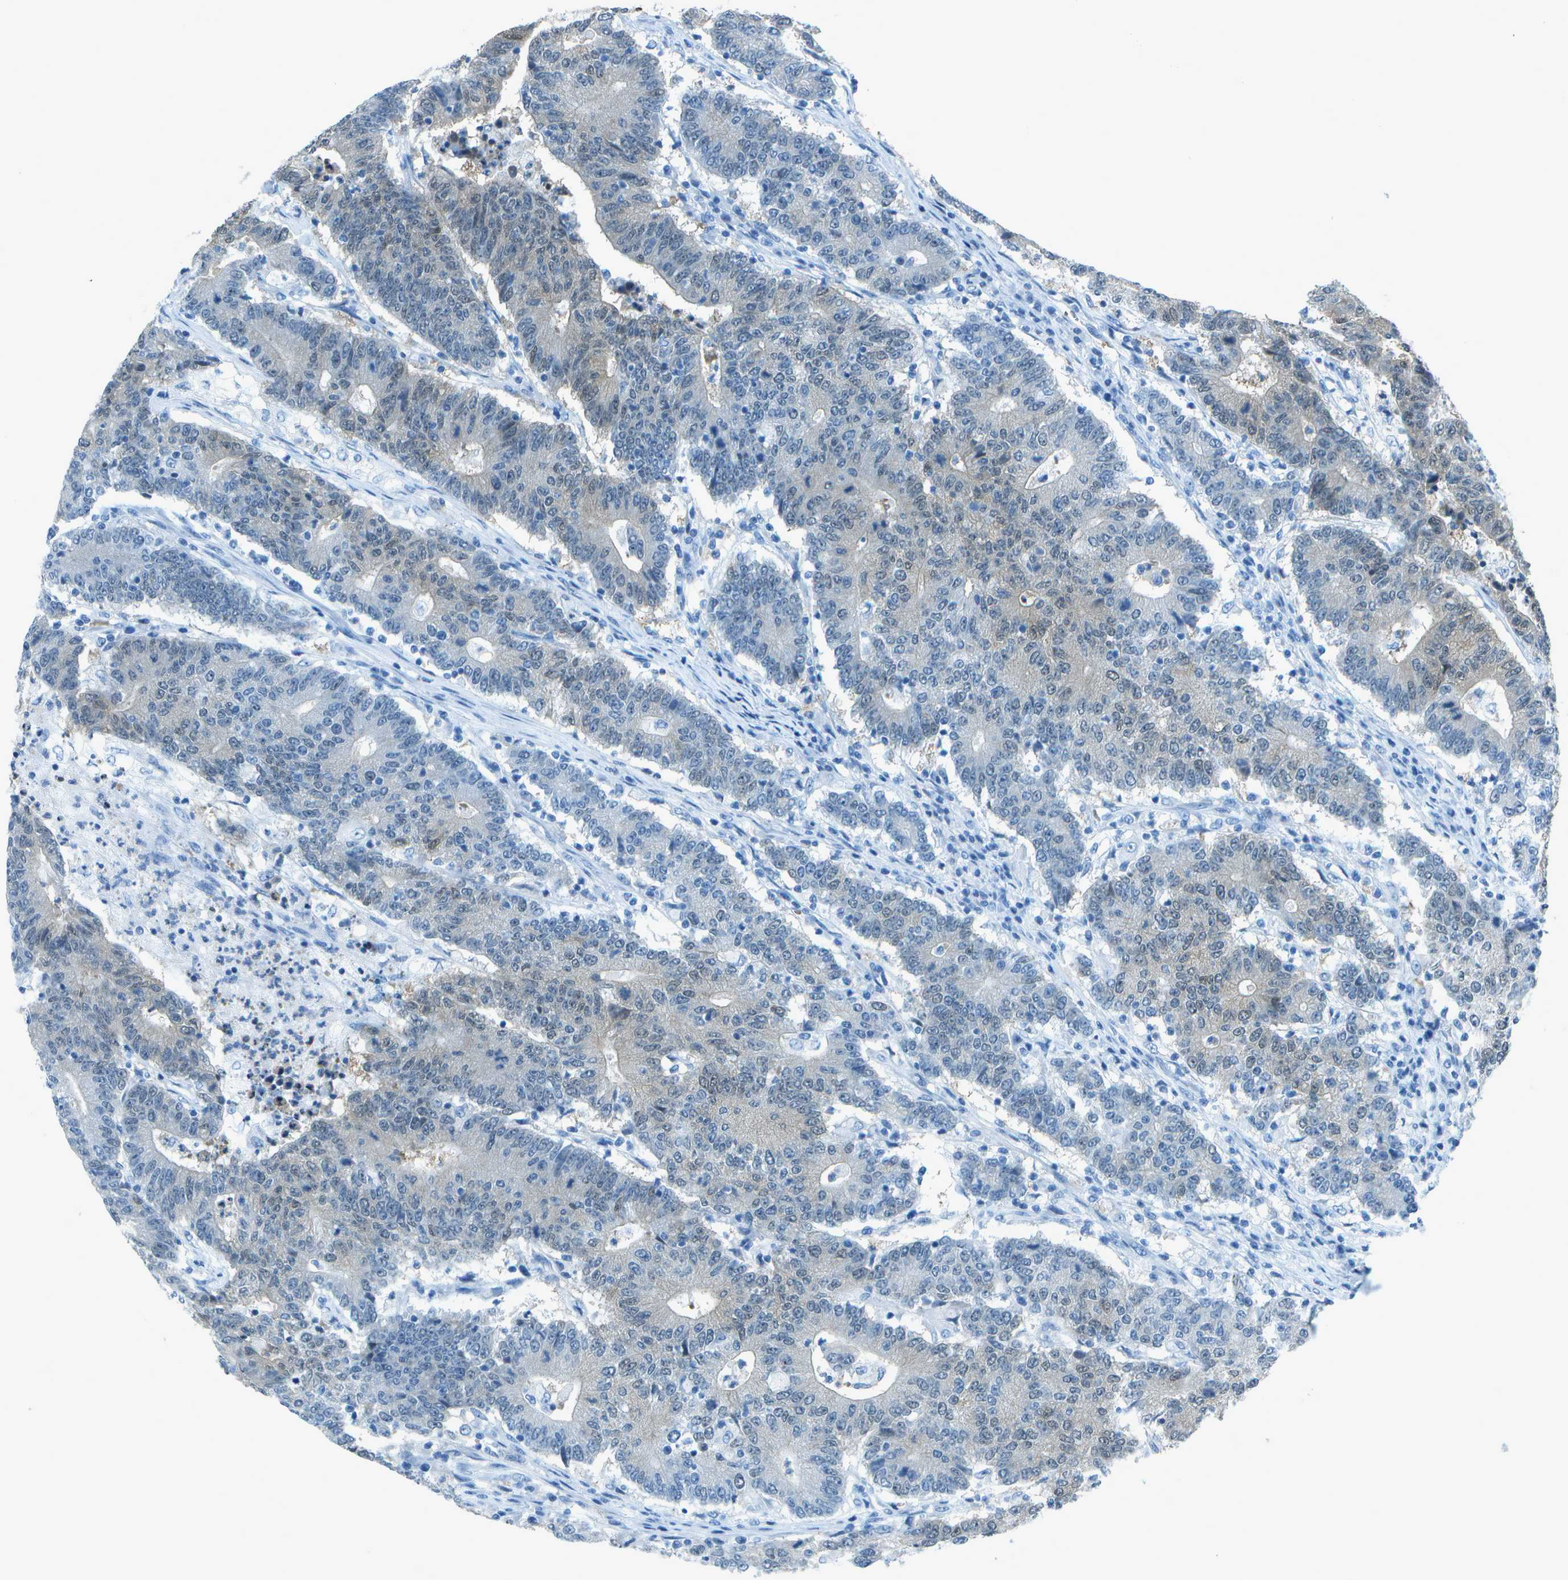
{"staining": {"intensity": "weak", "quantity": "<25%", "location": "nuclear"}, "tissue": "colorectal cancer", "cell_type": "Tumor cells", "image_type": "cancer", "snomed": [{"axis": "morphology", "description": "Normal tissue, NOS"}, {"axis": "morphology", "description": "Adenocarcinoma, NOS"}, {"axis": "topography", "description": "Colon"}], "caption": "Histopathology image shows no significant protein positivity in tumor cells of colorectal adenocarcinoma.", "gene": "ASL", "patient": {"sex": "female", "age": 75}}